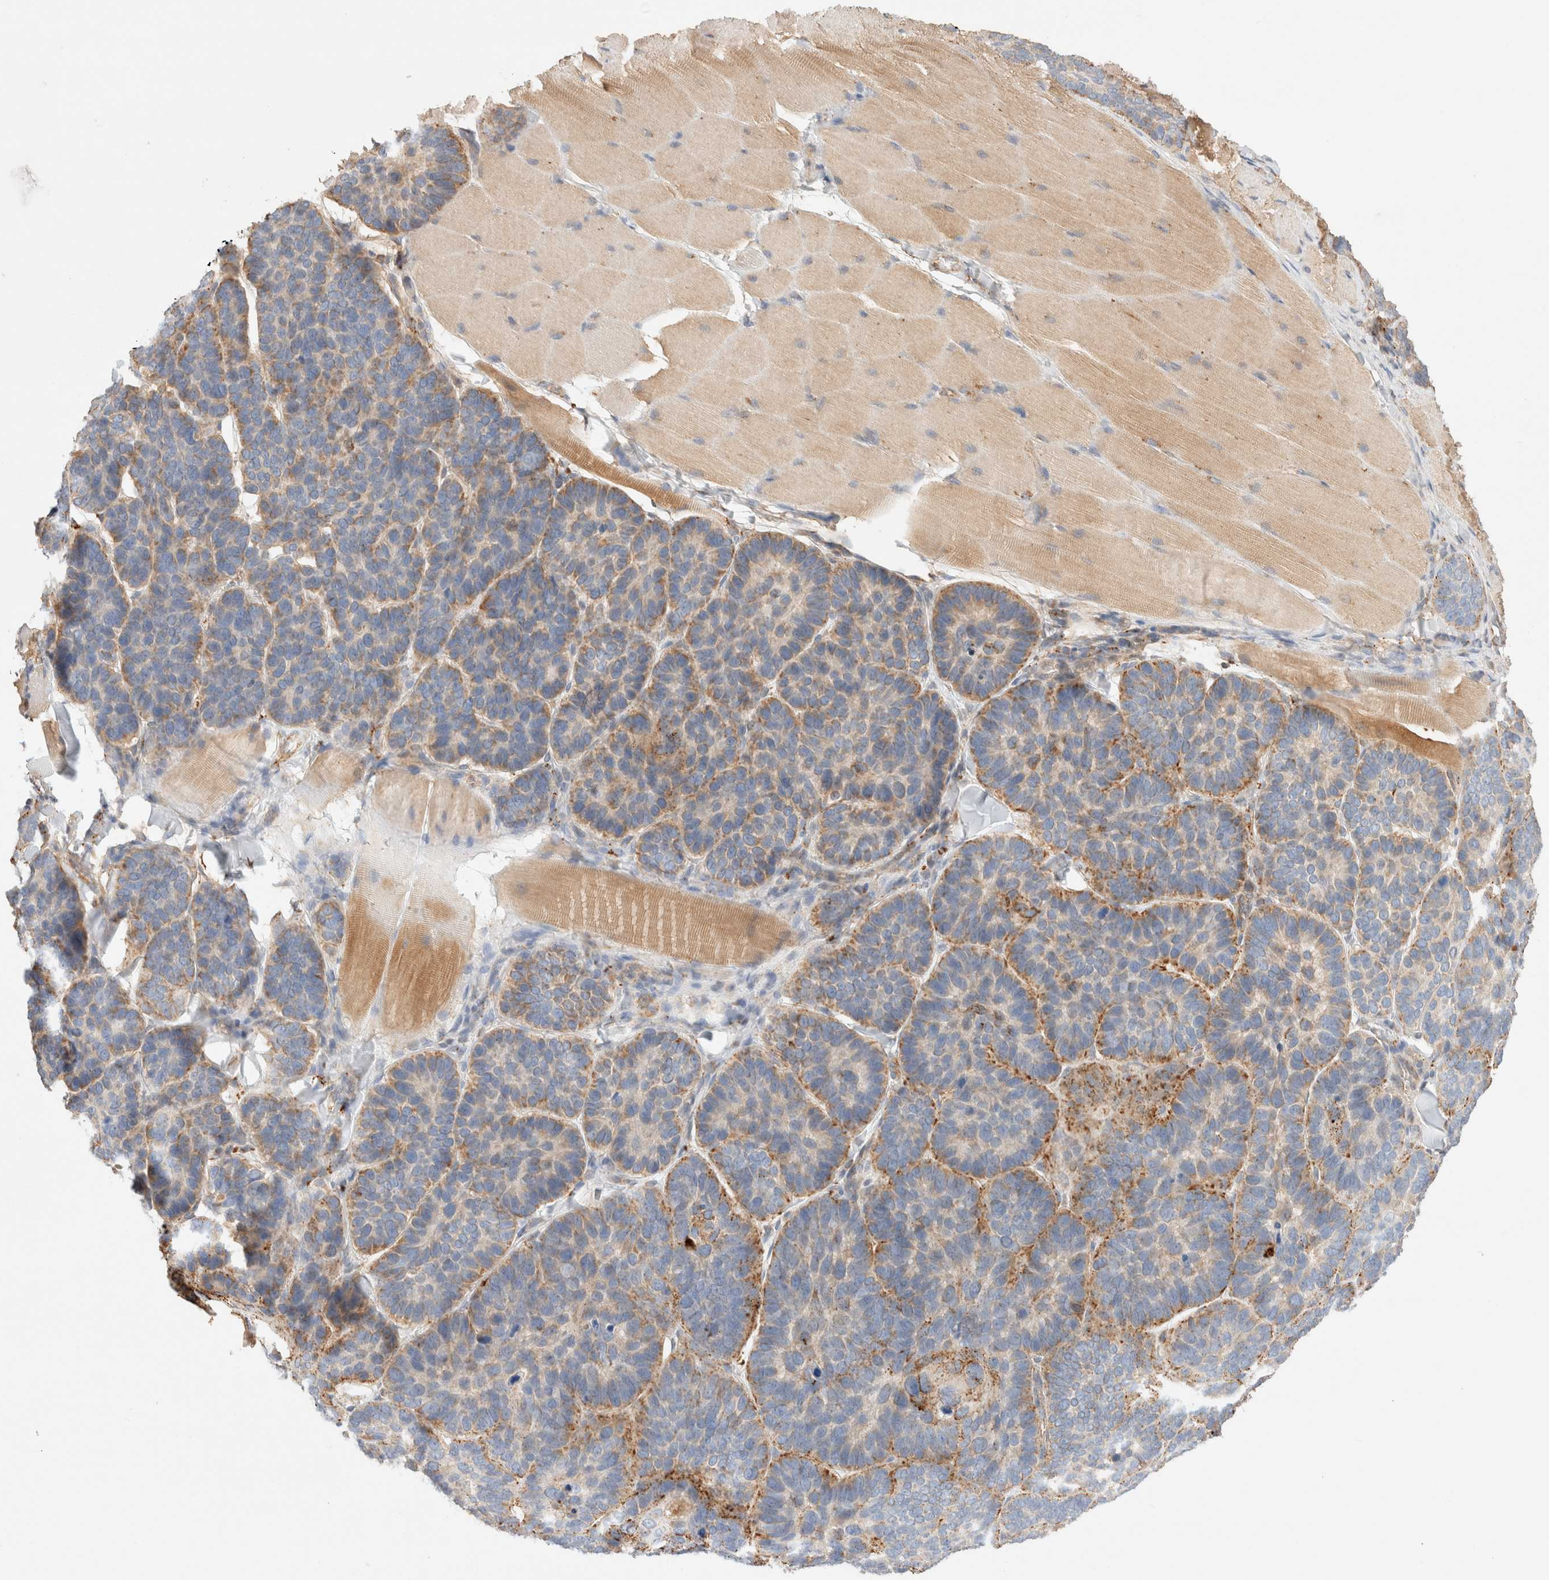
{"staining": {"intensity": "moderate", "quantity": "25%-75%", "location": "cytoplasmic/membranous"}, "tissue": "skin cancer", "cell_type": "Tumor cells", "image_type": "cancer", "snomed": [{"axis": "morphology", "description": "Basal cell carcinoma"}, {"axis": "topography", "description": "Skin"}], "caption": "Skin cancer (basal cell carcinoma) stained for a protein (brown) exhibits moderate cytoplasmic/membranous positive positivity in approximately 25%-75% of tumor cells.", "gene": "RABEPK", "patient": {"sex": "male", "age": 62}}